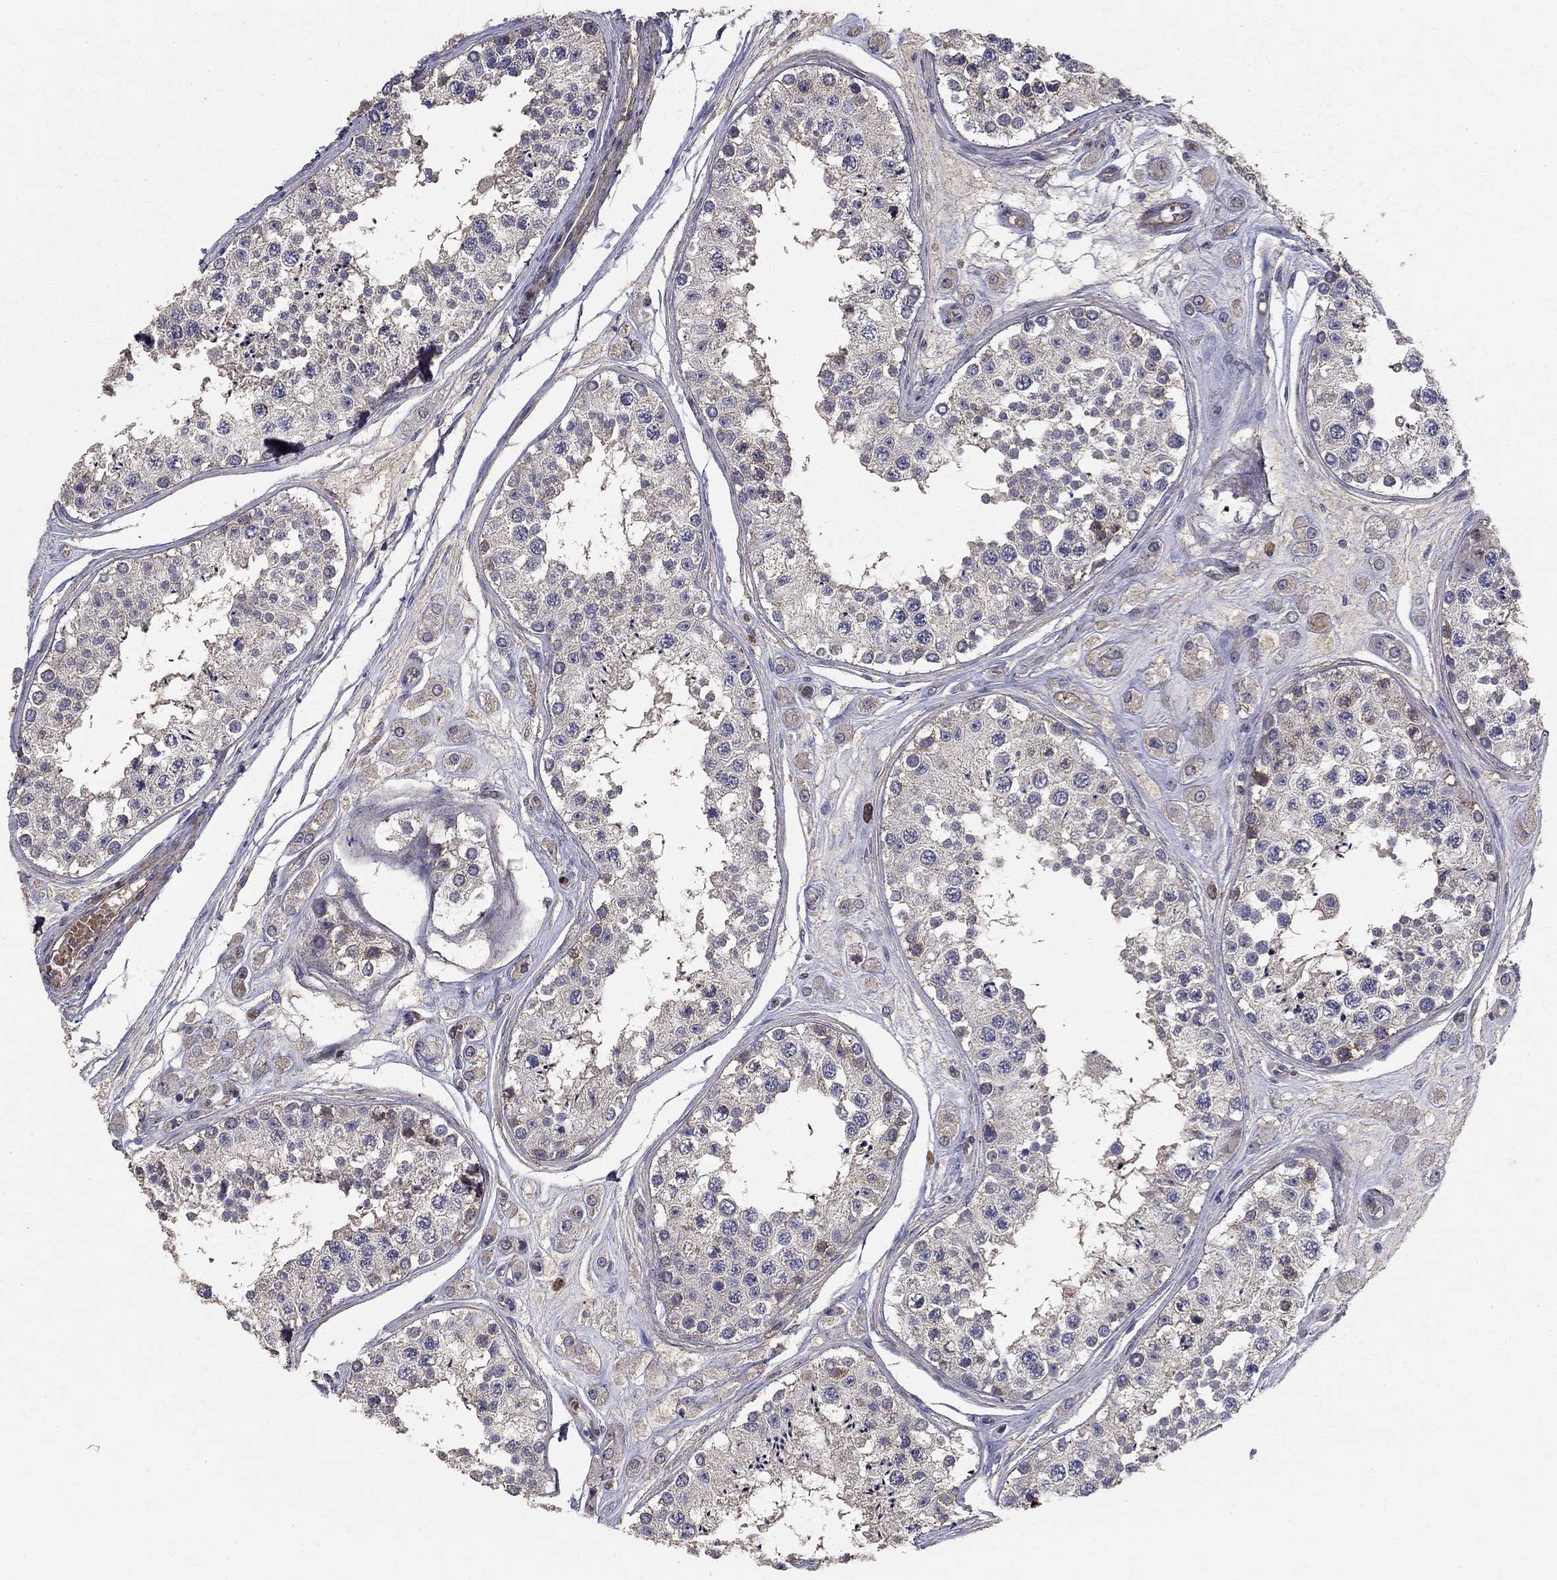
{"staining": {"intensity": "strong", "quantity": "<25%", "location": "cytoplasmic/membranous"}, "tissue": "testis", "cell_type": "Cells in seminiferous ducts", "image_type": "normal", "snomed": [{"axis": "morphology", "description": "Normal tissue, NOS"}, {"axis": "topography", "description": "Testis"}], "caption": "Testis stained for a protein demonstrates strong cytoplasmic/membranous positivity in cells in seminiferous ducts. The protein of interest is shown in brown color, while the nuclei are stained blue.", "gene": "MPP2", "patient": {"sex": "male", "age": 25}}